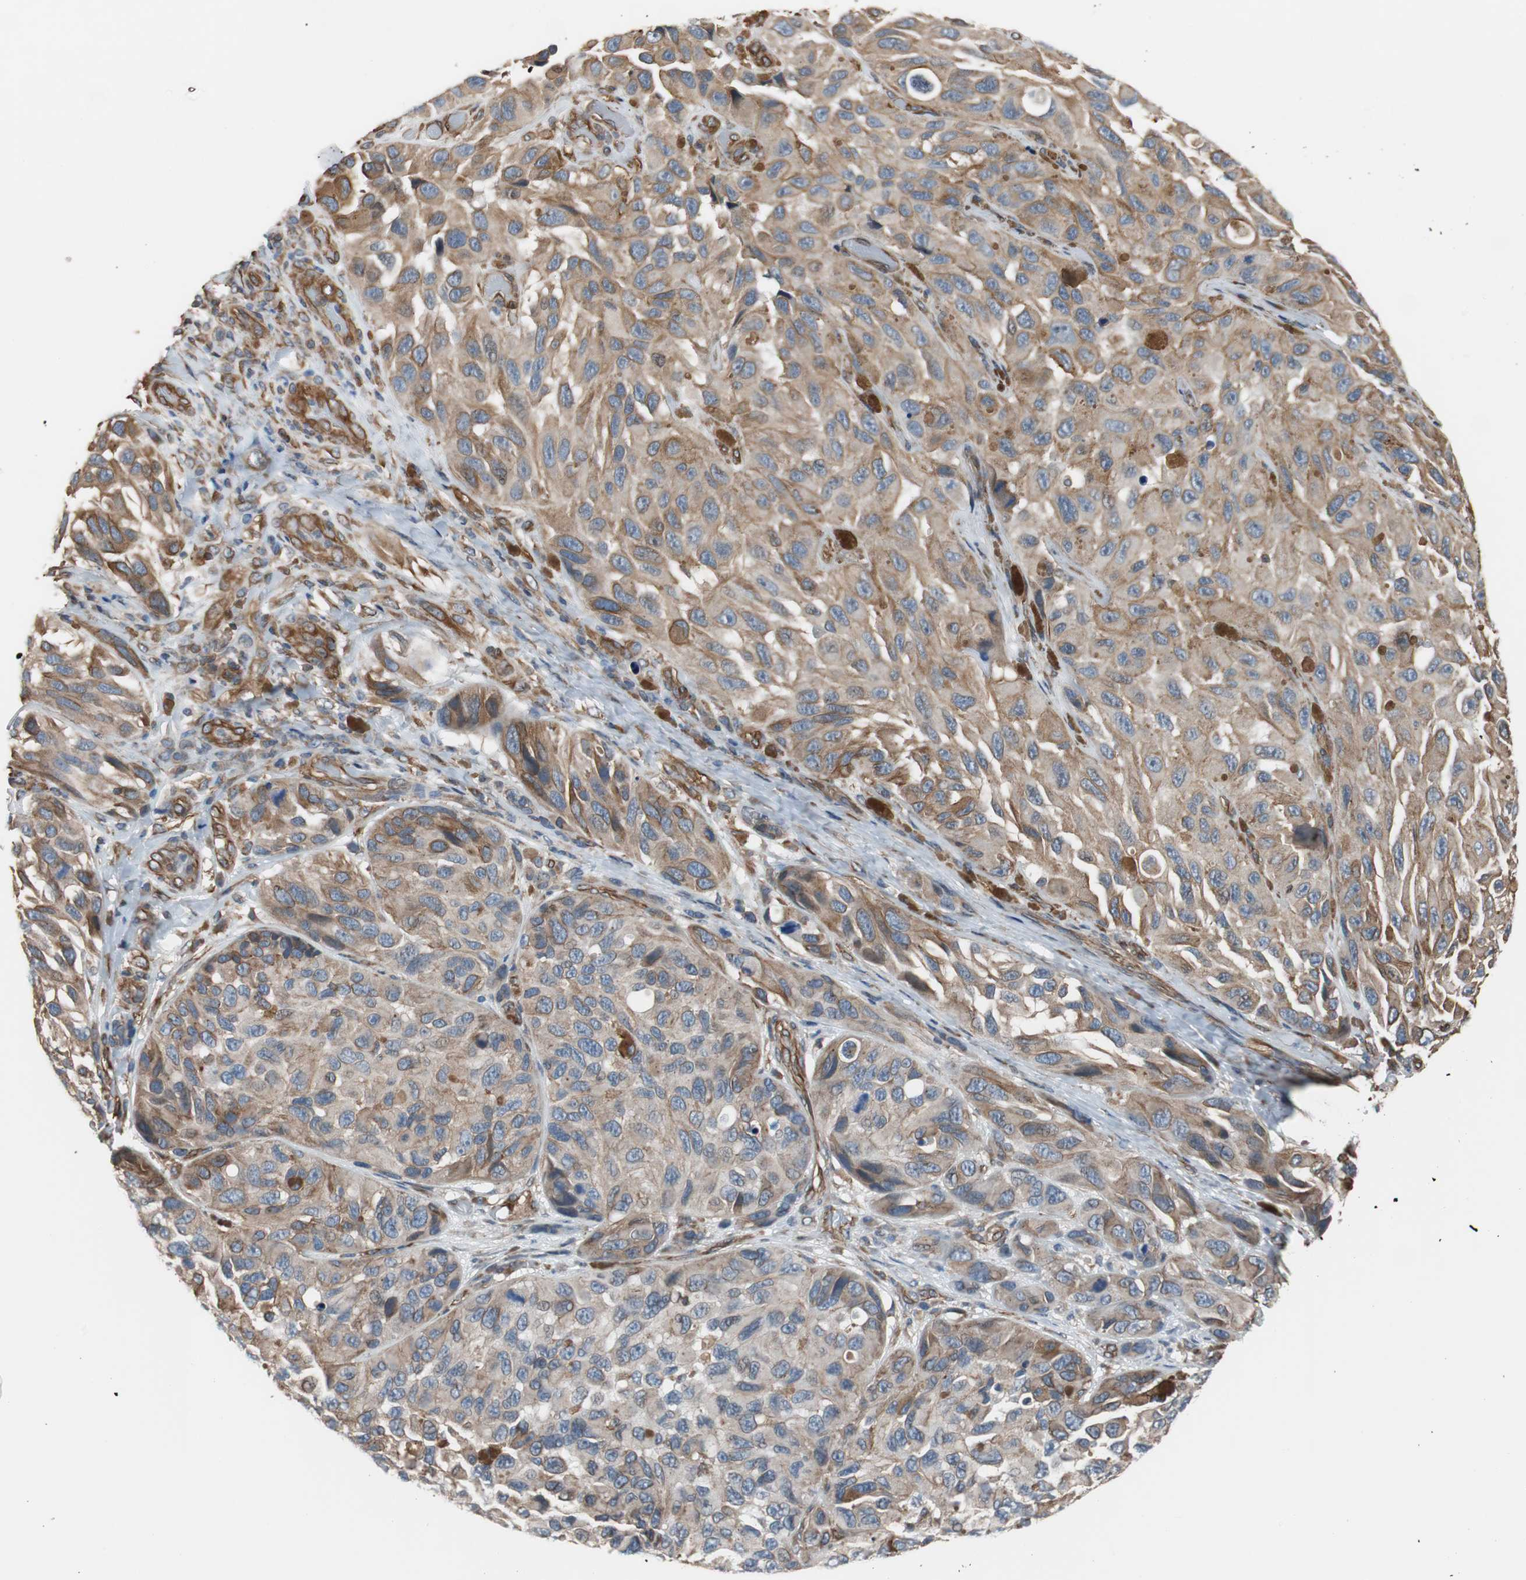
{"staining": {"intensity": "moderate", "quantity": "25%-75%", "location": "cytoplasmic/membranous"}, "tissue": "melanoma", "cell_type": "Tumor cells", "image_type": "cancer", "snomed": [{"axis": "morphology", "description": "Malignant melanoma, NOS"}, {"axis": "topography", "description": "Skin"}], "caption": "Tumor cells exhibit medium levels of moderate cytoplasmic/membranous expression in approximately 25%-75% of cells in melanoma.", "gene": "KIF3B", "patient": {"sex": "female", "age": 73}}